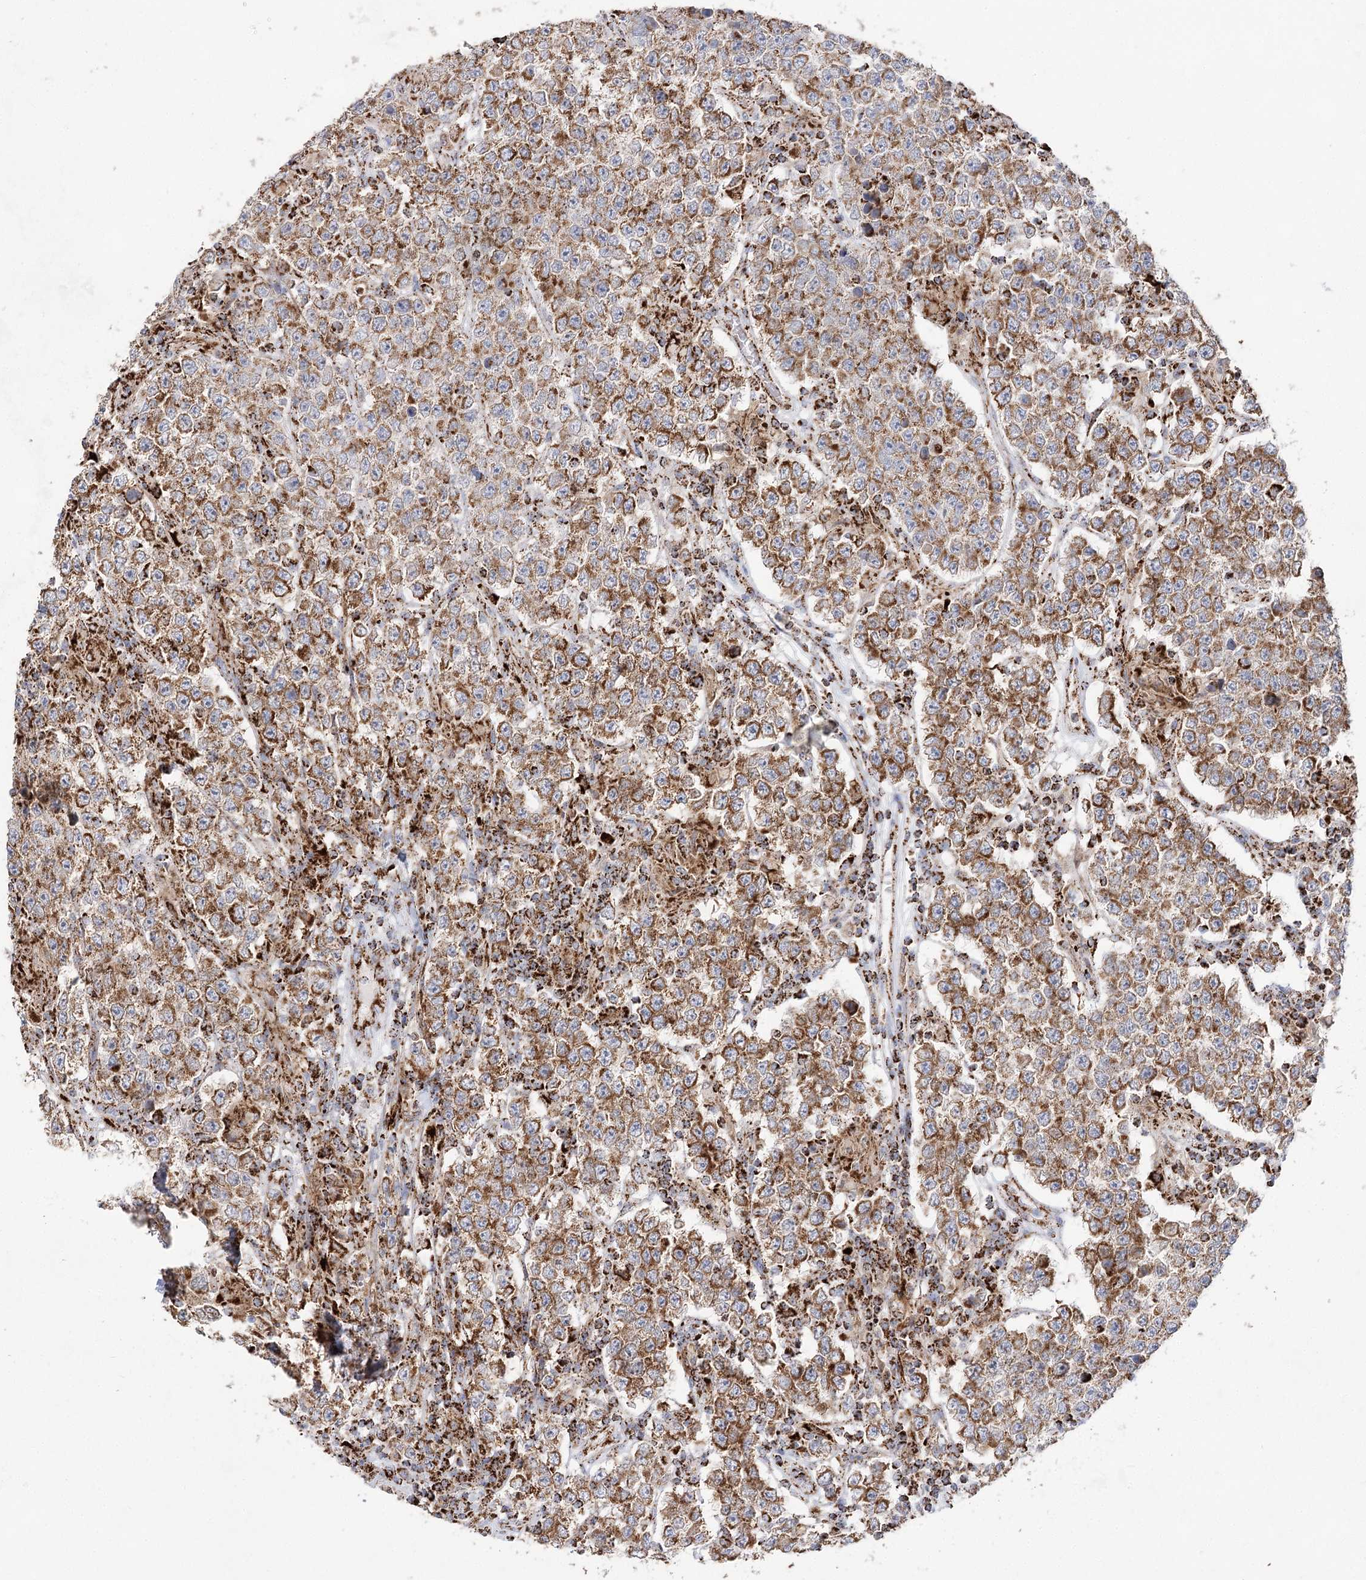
{"staining": {"intensity": "moderate", "quantity": ">75%", "location": "cytoplasmic/membranous"}, "tissue": "testis cancer", "cell_type": "Tumor cells", "image_type": "cancer", "snomed": [{"axis": "morphology", "description": "Normal tissue, NOS"}, {"axis": "morphology", "description": "Urothelial carcinoma, High grade"}, {"axis": "morphology", "description": "Seminoma, NOS"}, {"axis": "morphology", "description": "Carcinoma, Embryonal, NOS"}, {"axis": "topography", "description": "Urinary bladder"}, {"axis": "topography", "description": "Testis"}], "caption": "IHC (DAB (3,3'-diaminobenzidine)) staining of high-grade urothelial carcinoma (testis) displays moderate cytoplasmic/membranous protein staining in about >75% of tumor cells.", "gene": "NADK2", "patient": {"sex": "male", "age": 41}}